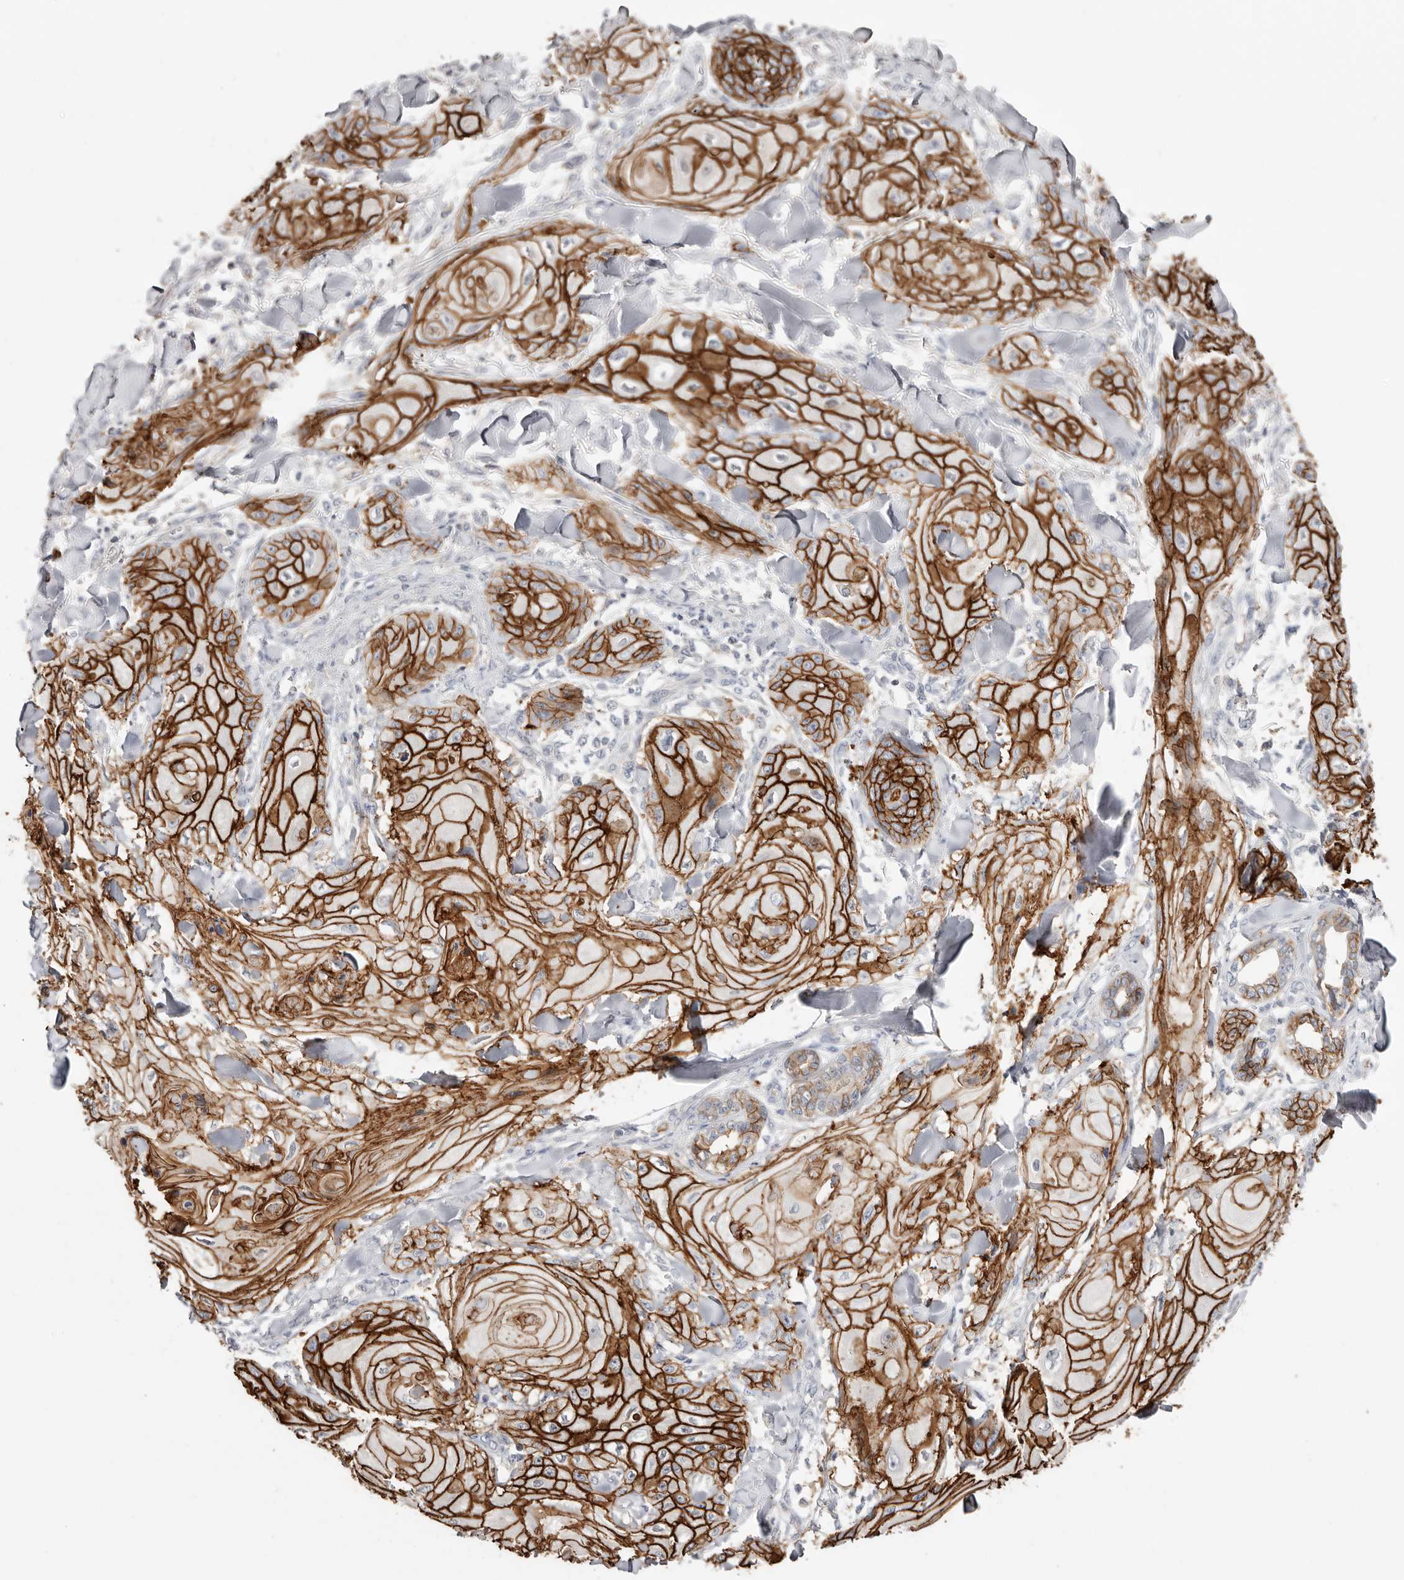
{"staining": {"intensity": "strong", "quantity": ">75%", "location": "cytoplasmic/membranous"}, "tissue": "skin cancer", "cell_type": "Tumor cells", "image_type": "cancer", "snomed": [{"axis": "morphology", "description": "Squamous cell carcinoma, NOS"}, {"axis": "topography", "description": "Skin"}], "caption": "Immunohistochemistry image of neoplastic tissue: squamous cell carcinoma (skin) stained using immunohistochemistry (IHC) displays high levels of strong protein expression localized specifically in the cytoplasmic/membranous of tumor cells, appearing as a cytoplasmic/membranous brown color.", "gene": "S100A14", "patient": {"sex": "male", "age": 74}}